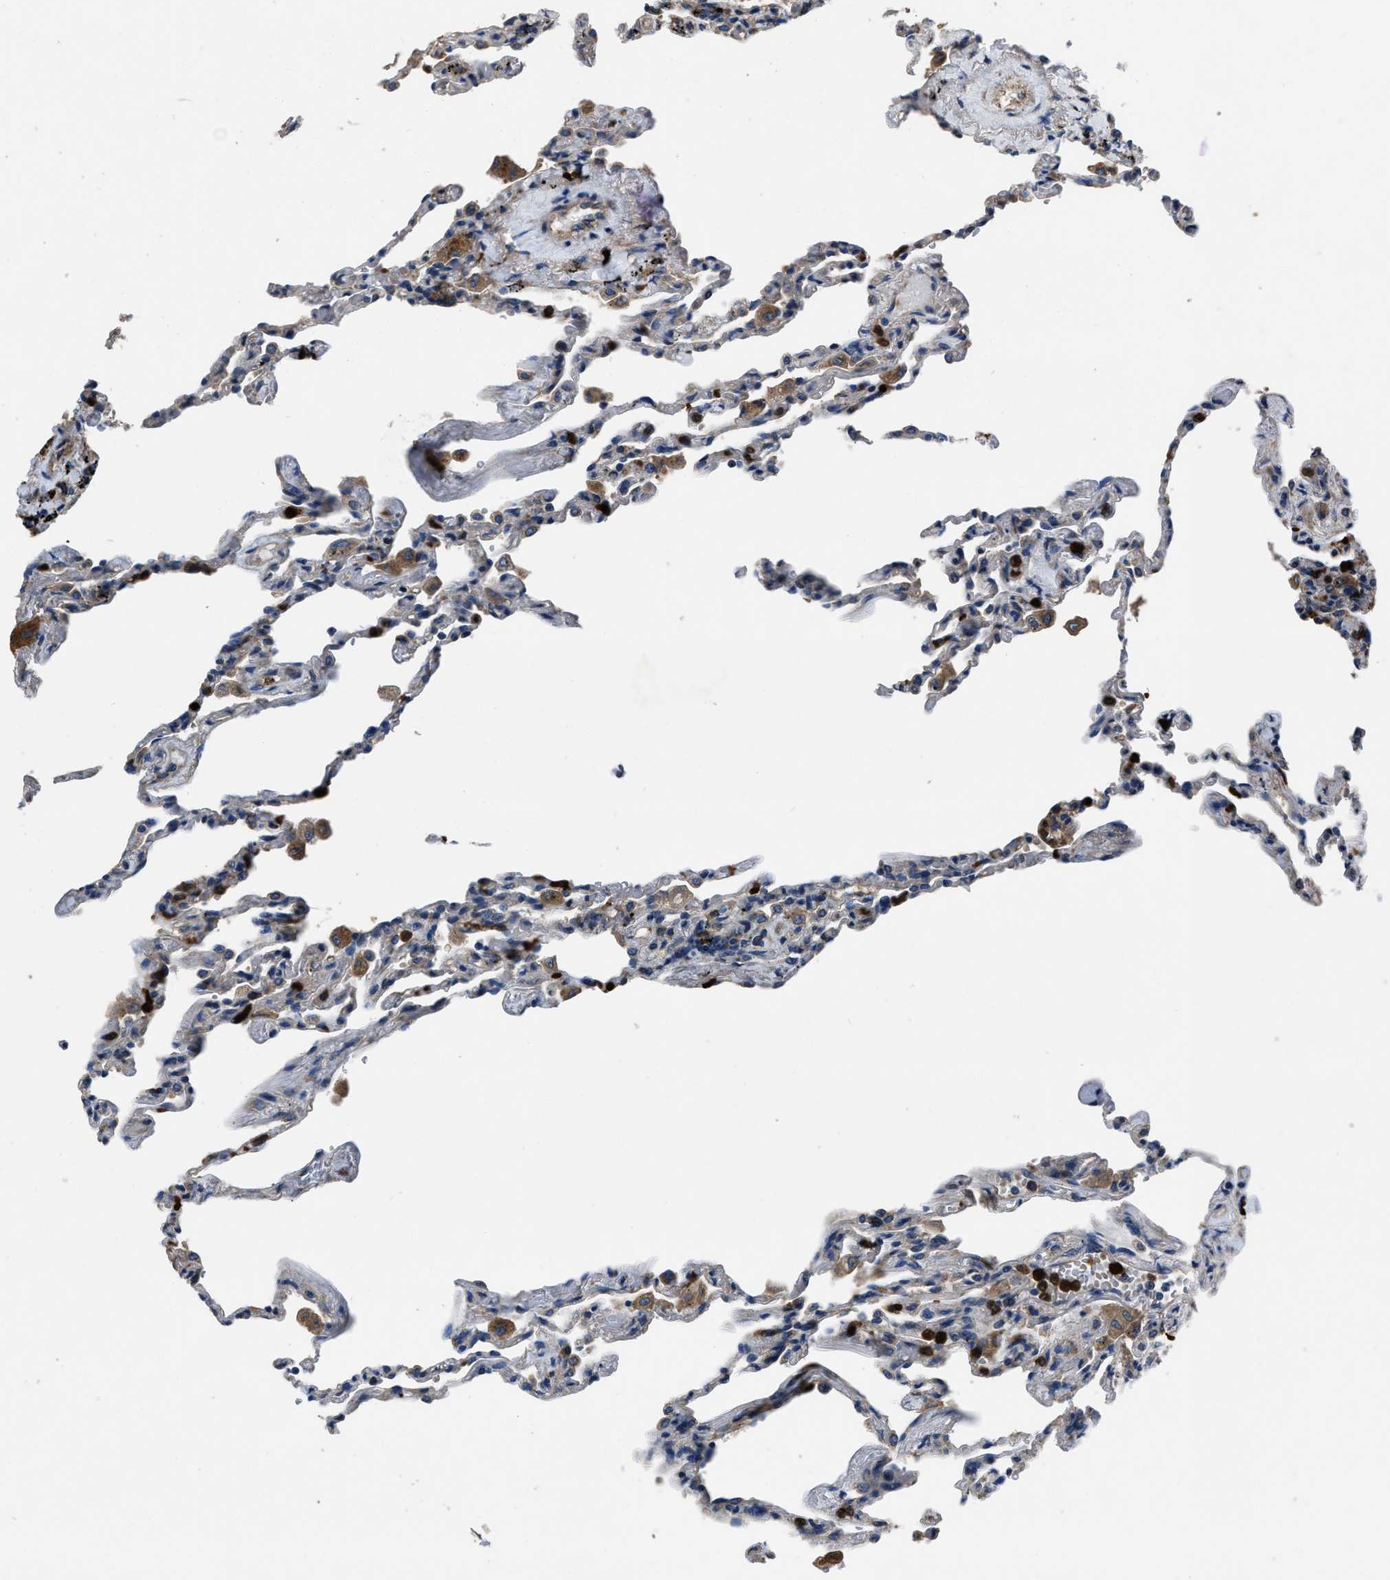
{"staining": {"intensity": "negative", "quantity": "none", "location": "none"}, "tissue": "lung", "cell_type": "Alveolar cells", "image_type": "normal", "snomed": [{"axis": "morphology", "description": "Normal tissue, NOS"}, {"axis": "topography", "description": "Lung"}], "caption": "A photomicrograph of lung stained for a protein reveals no brown staining in alveolar cells. (DAB immunohistochemistry (IHC) visualized using brightfield microscopy, high magnification).", "gene": "ANGPT1", "patient": {"sex": "male", "age": 59}}